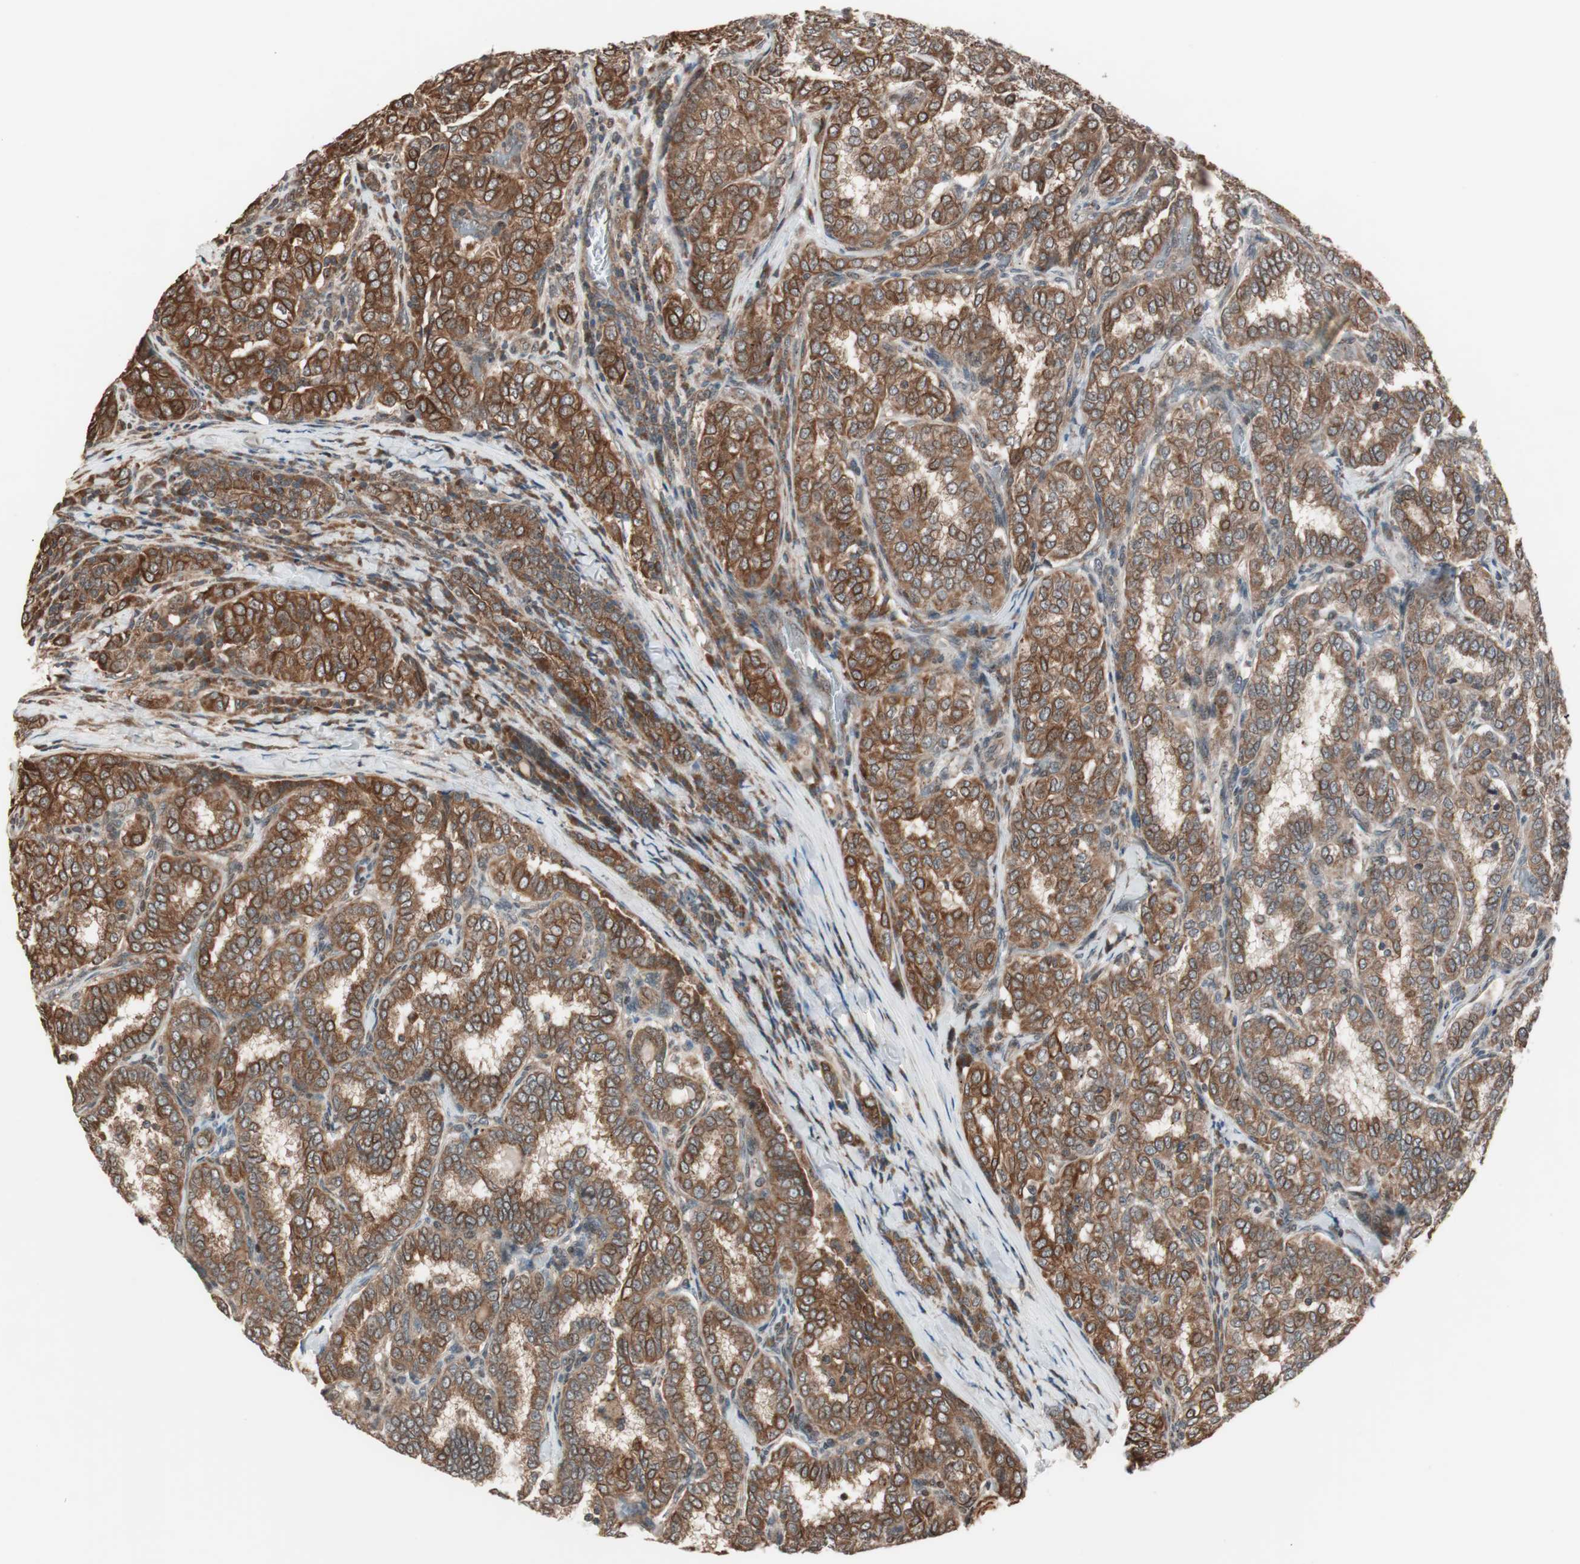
{"staining": {"intensity": "strong", "quantity": ">75%", "location": "cytoplasmic/membranous"}, "tissue": "thyroid cancer", "cell_type": "Tumor cells", "image_type": "cancer", "snomed": [{"axis": "morphology", "description": "Papillary adenocarcinoma, NOS"}, {"axis": "topography", "description": "Thyroid gland"}], "caption": "This photomicrograph demonstrates immunohistochemistry (IHC) staining of human thyroid papillary adenocarcinoma, with high strong cytoplasmic/membranous staining in approximately >75% of tumor cells.", "gene": "FBXO5", "patient": {"sex": "female", "age": 30}}